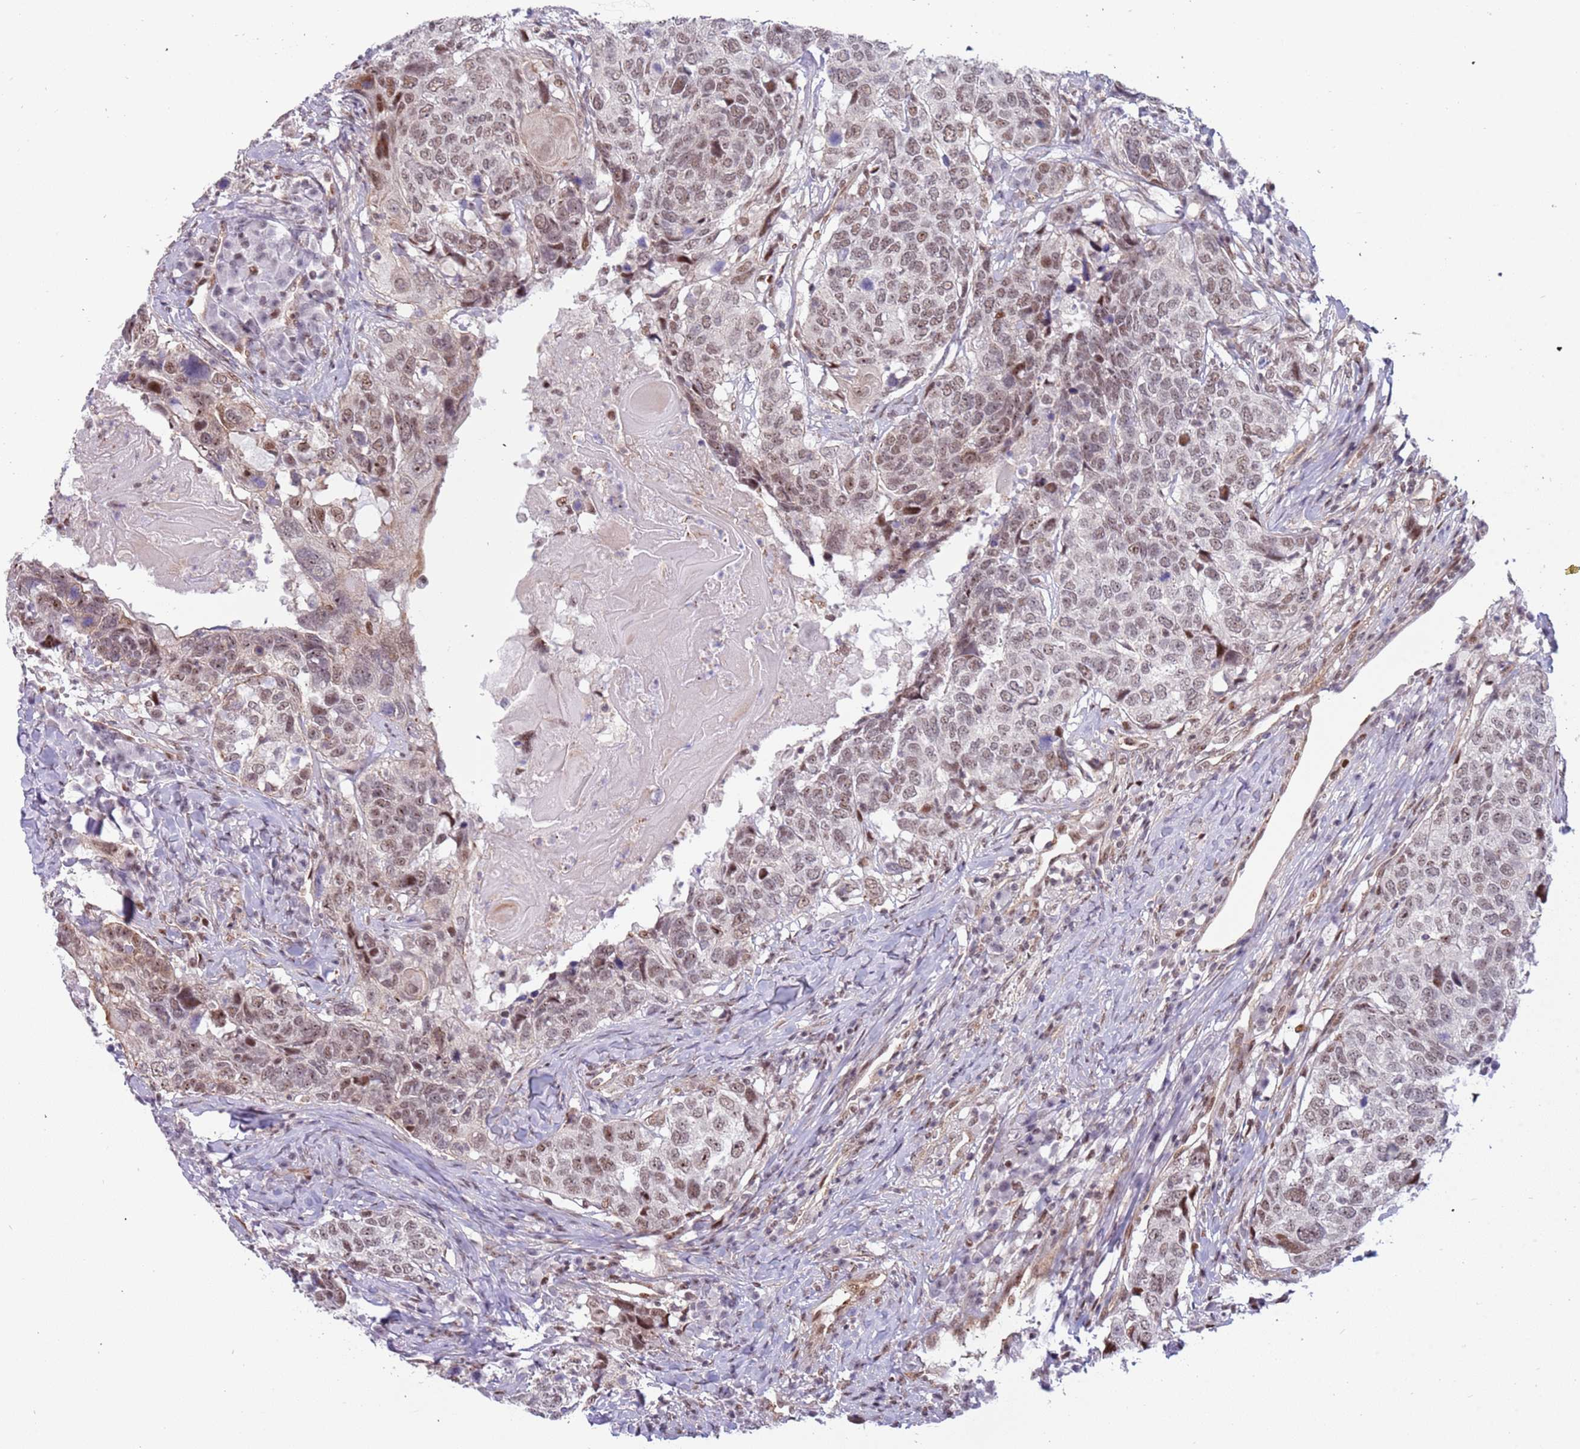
{"staining": {"intensity": "moderate", "quantity": ">75%", "location": "nuclear"}, "tissue": "head and neck cancer", "cell_type": "Tumor cells", "image_type": "cancer", "snomed": [{"axis": "morphology", "description": "Squamous cell carcinoma, NOS"}, {"axis": "topography", "description": "Head-Neck"}], "caption": "DAB (3,3'-diaminobenzidine) immunohistochemical staining of human head and neck squamous cell carcinoma displays moderate nuclear protein staining in about >75% of tumor cells. Ihc stains the protein of interest in brown and the nuclei are stained blue.", "gene": "LRMDA", "patient": {"sex": "male", "age": 66}}